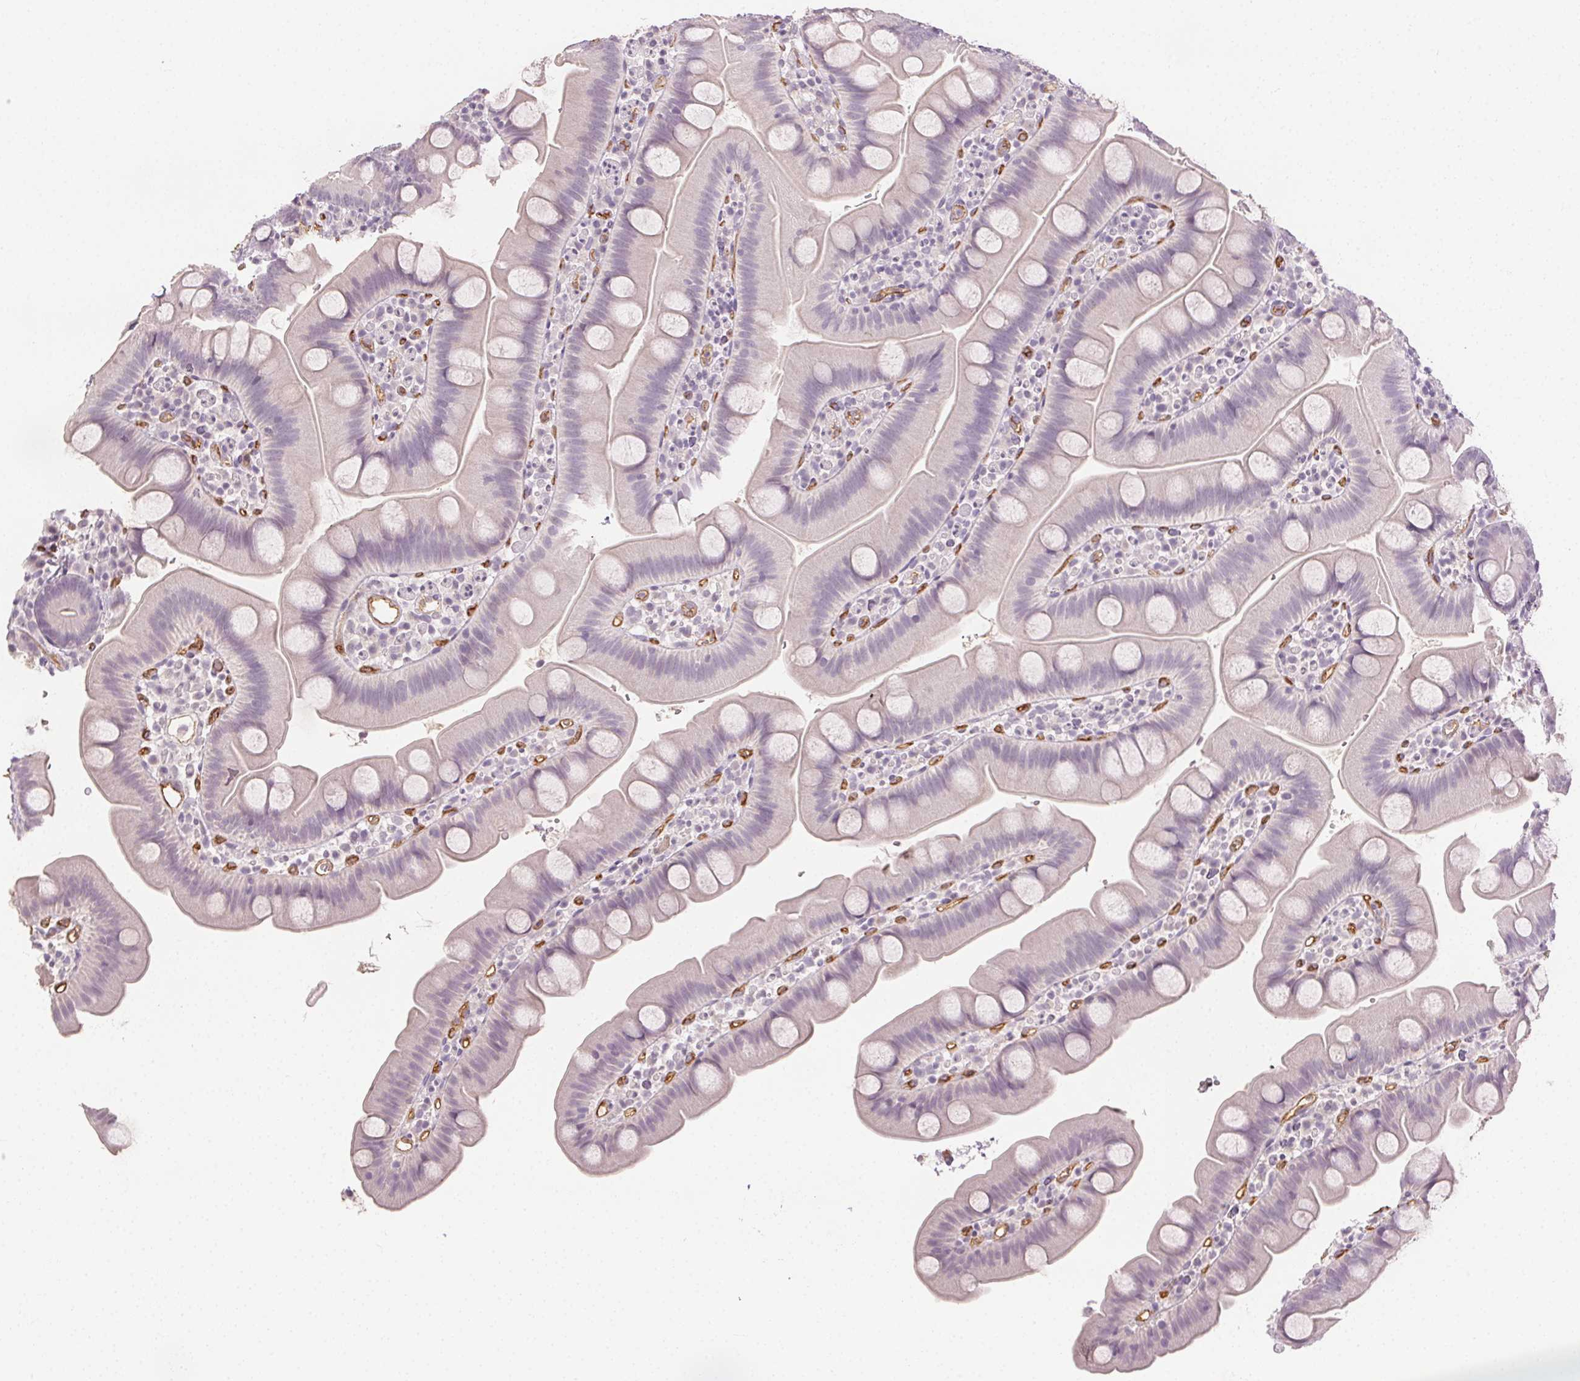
{"staining": {"intensity": "negative", "quantity": "none", "location": "none"}, "tissue": "small intestine", "cell_type": "Glandular cells", "image_type": "normal", "snomed": [{"axis": "morphology", "description": "Normal tissue, NOS"}, {"axis": "topography", "description": "Small intestine"}], "caption": "High magnification brightfield microscopy of benign small intestine stained with DAB (3,3'-diaminobenzidine) (brown) and counterstained with hematoxylin (blue): glandular cells show no significant expression. Brightfield microscopy of immunohistochemistry (IHC) stained with DAB (3,3'-diaminobenzidine) (brown) and hematoxylin (blue), captured at high magnification.", "gene": "PODXL", "patient": {"sex": "female", "age": 68}}